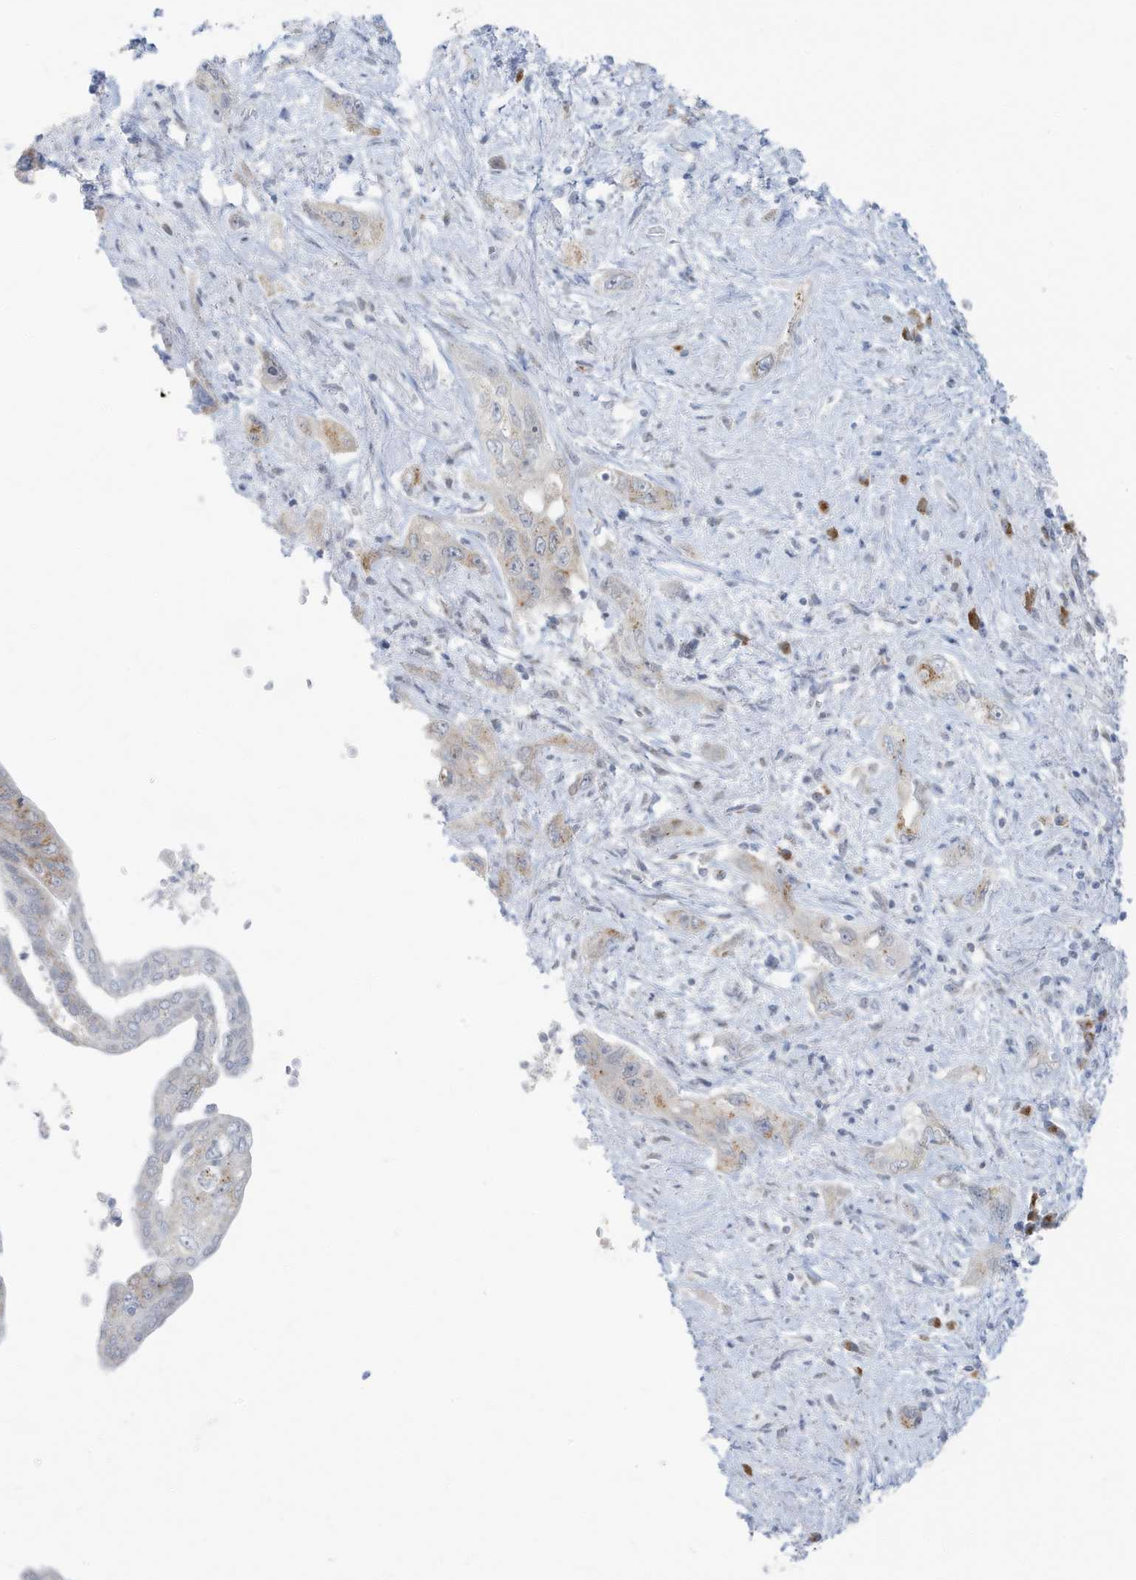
{"staining": {"intensity": "weak", "quantity": "<25%", "location": "cytoplasmic/membranous"}, "tissue": "pancreatic cancer", "cell_type": "Tumor cells", "image_type": "cancer", "snomed": [{"axis": "morphology", "description": "Adenocarcinoma, NOS"}, {"axis": "topography", "description": "Pancreas"}], "caption": "Pancreatic cancer (adenocarcinoma) stained for a protein using immunohistochemistry displays no positivity tumor cells.", "gene": "RER1", "patient": {"sex": "female", "age": 73}}